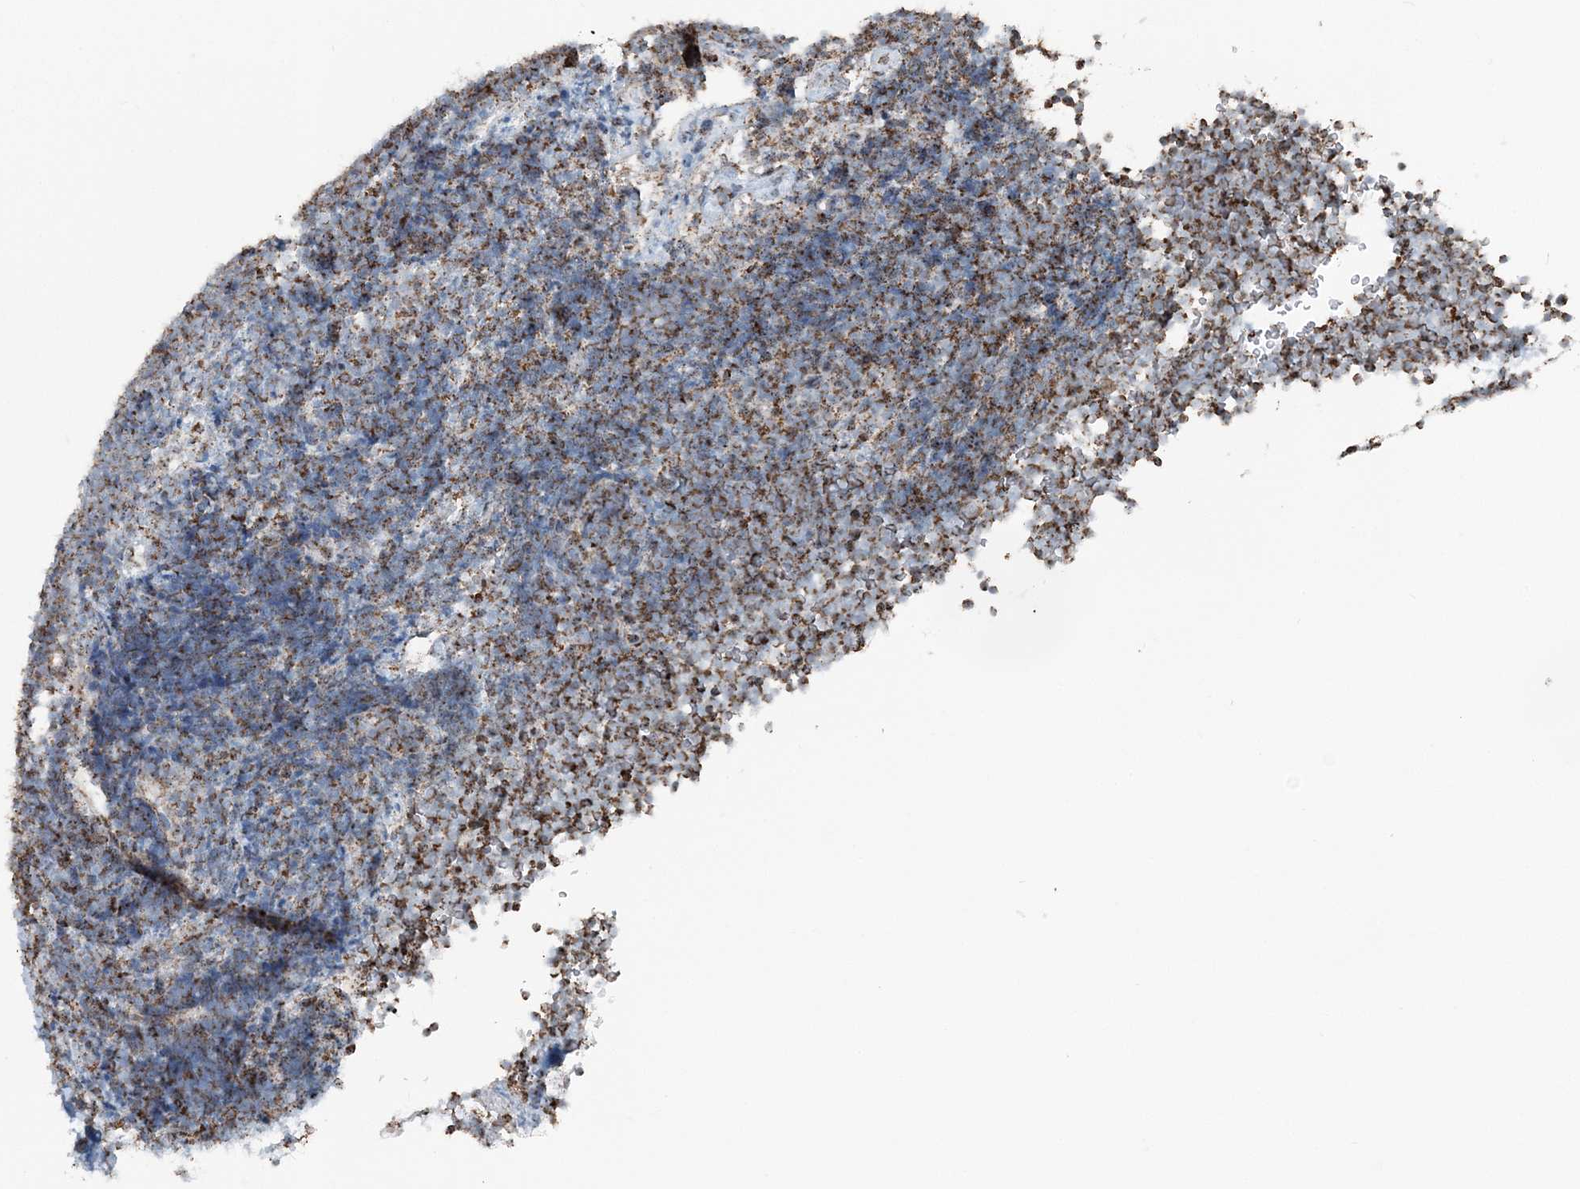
{"staining": {"intensity": "moderate", "quantity": "<25%", "location": "cytoplasmic/membranous"}, "tissue": "lymphoma", "cell_type": "Tumor cells", "image_type": "cancer", "snomed": [{"axis": "morphology", "description": "Malignant lymphoma, non-Hodgkin's type, High grade"}, {"axis": "topography", "description": "Lymph node"}], "caption": "A brown stain labels moderate cytoplasmic/membranous positivity of a protein in high-grade malignant lymphoma, non-Hodgkin's type tumor cells. (IHC, brightfield microscopy, high magnification).", "gene": "SUCLG1", "patient": {"sex": "male", "age": 13}}